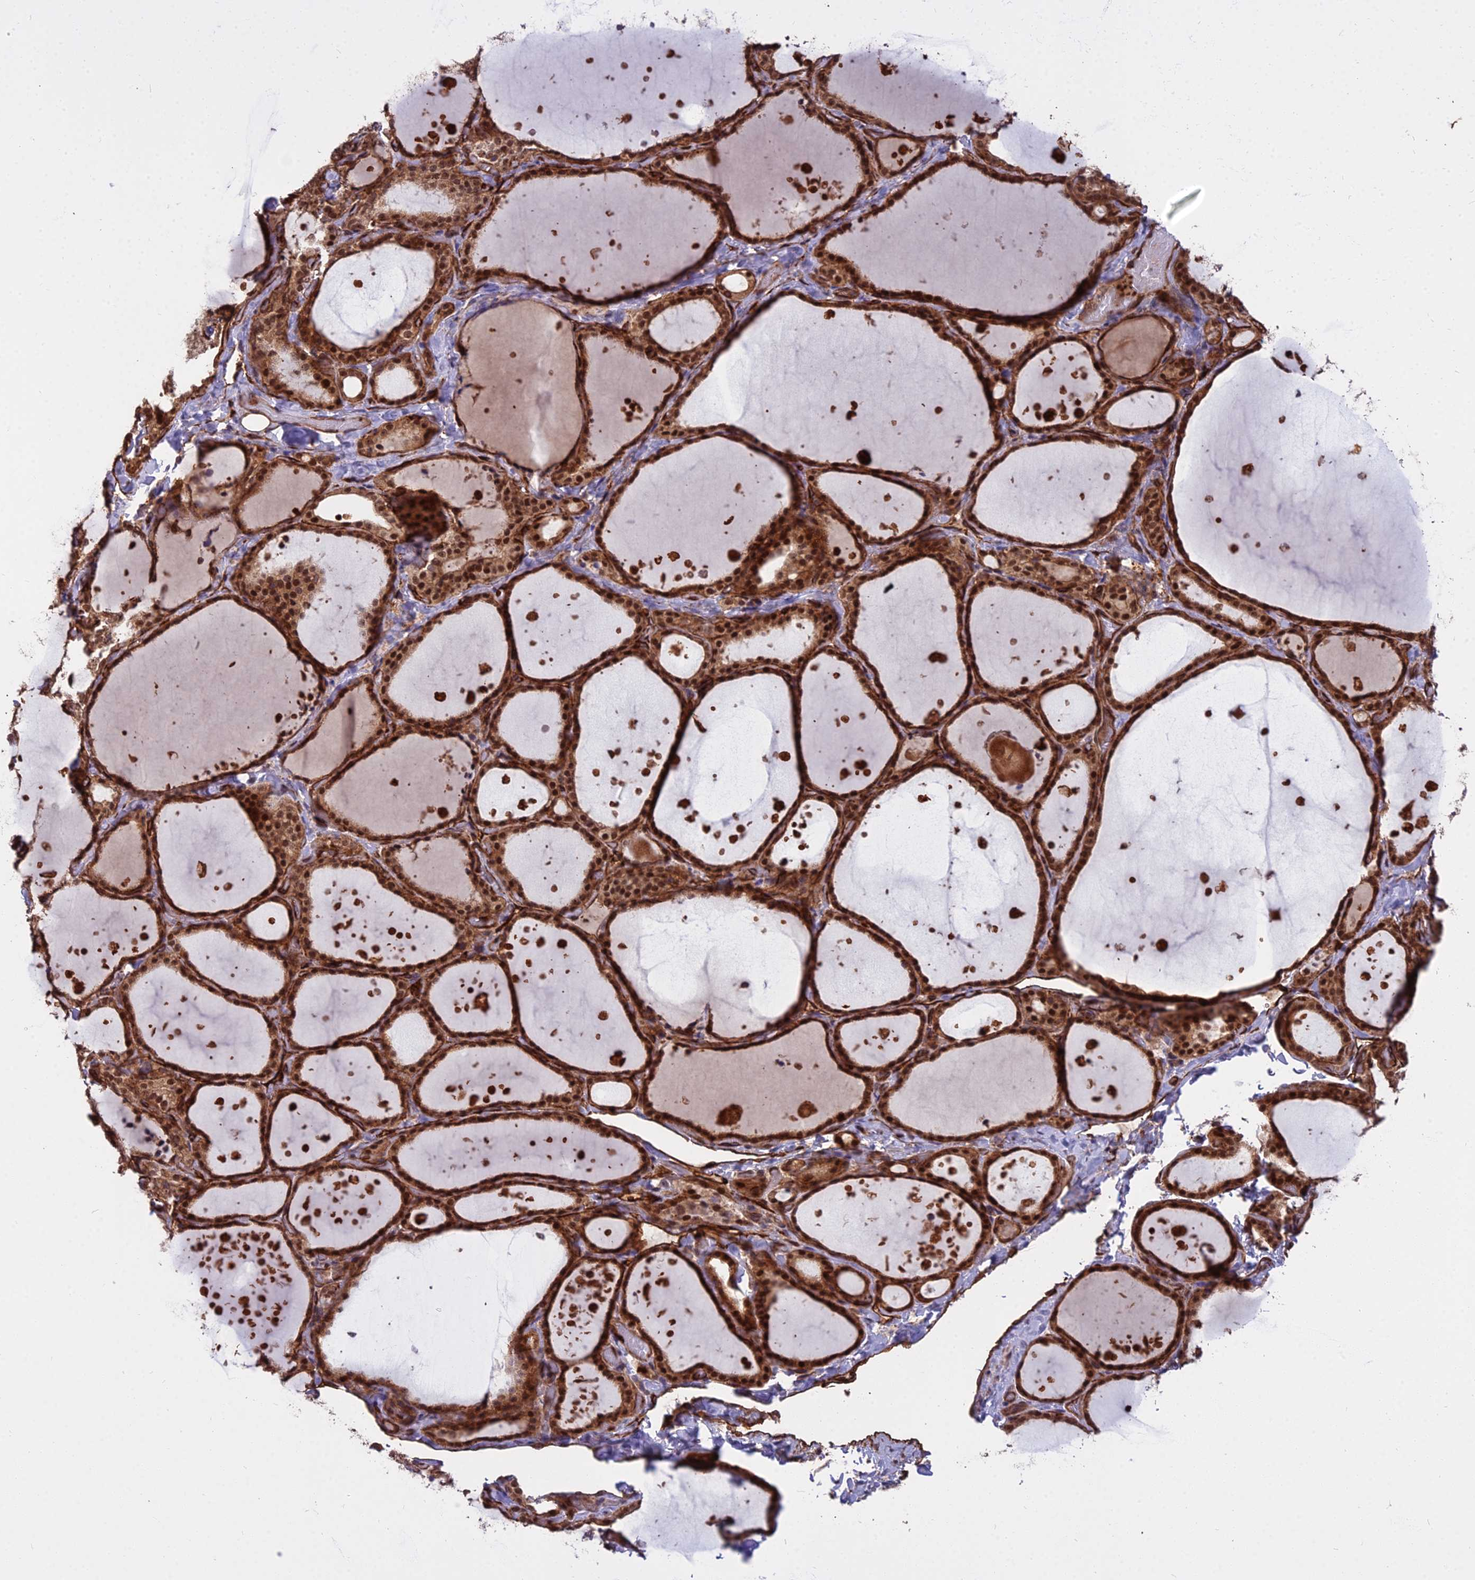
{"staining": {"intensity": "strong", "quantity": ">75%", "location": "cytoplasmic/membranous,nuclear"}, "tissue": "thyroid gland", "cell_type": "Glandular cells", "image_type": "normal", "snomed": [{"axis": "morphology", "description": "Normal tissue, NOS"}, {"axis": "topography", "description": "Thyroid gland"}], "caption": "Immunohistochemistry (DAB) staining of benign thyroid gland demonstrates strong cytoplasmic/membranous,nuclear protein staining in approximately >75% of glandular cells. The protein of interest is stained brown, and the nuclei are stained in blue (DAB (3,3'-diaminobenzidine) IHC with brightfield microscopy, high magnification).", "gene": "TCEA3", "patient": {"sex": "female", "age": 44}}